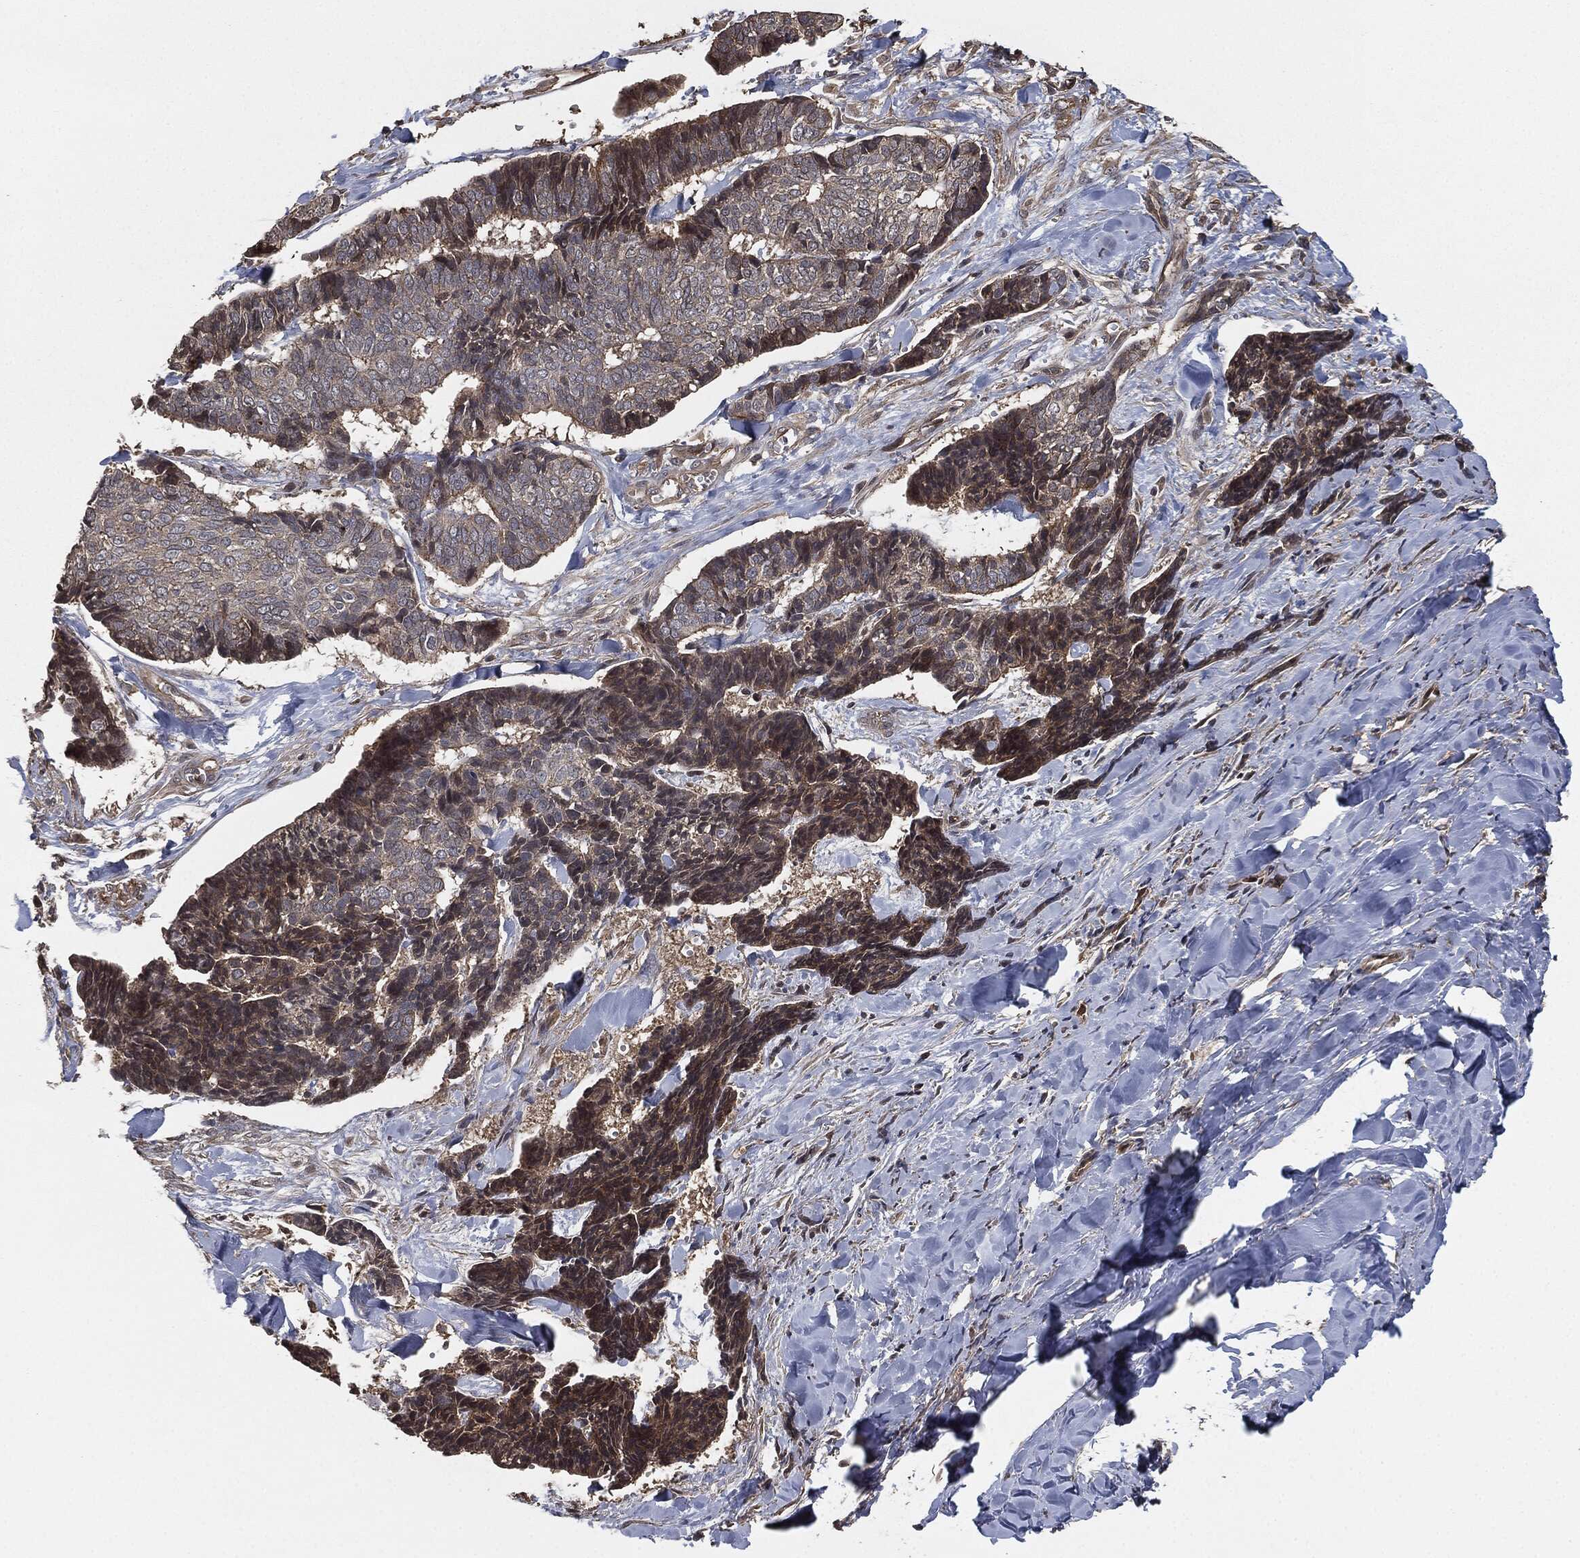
{"staining": {"intensity": "moderate", "quantity": "25%-75%", "location": "cytoplasmic/membranous"}, "tissue": "skin cancer", "cell_type": "Tumor cells", "image_type": "cancer", "snomed": [{"axis": "morphology", "description": "Basal cell carcinoma"}, {"axis": "topography", "description": "Skin"}], "caption": "Immunohistochemistry (DAB) staining of human skin cancer (basal cell carcinoma) demonstrates moderate cytoplasmic/membranous protein staining in approximately 25%-75% of tumor cells.", "gene": "ERBIN", "patient": {"sex": "male", "age": 86}}